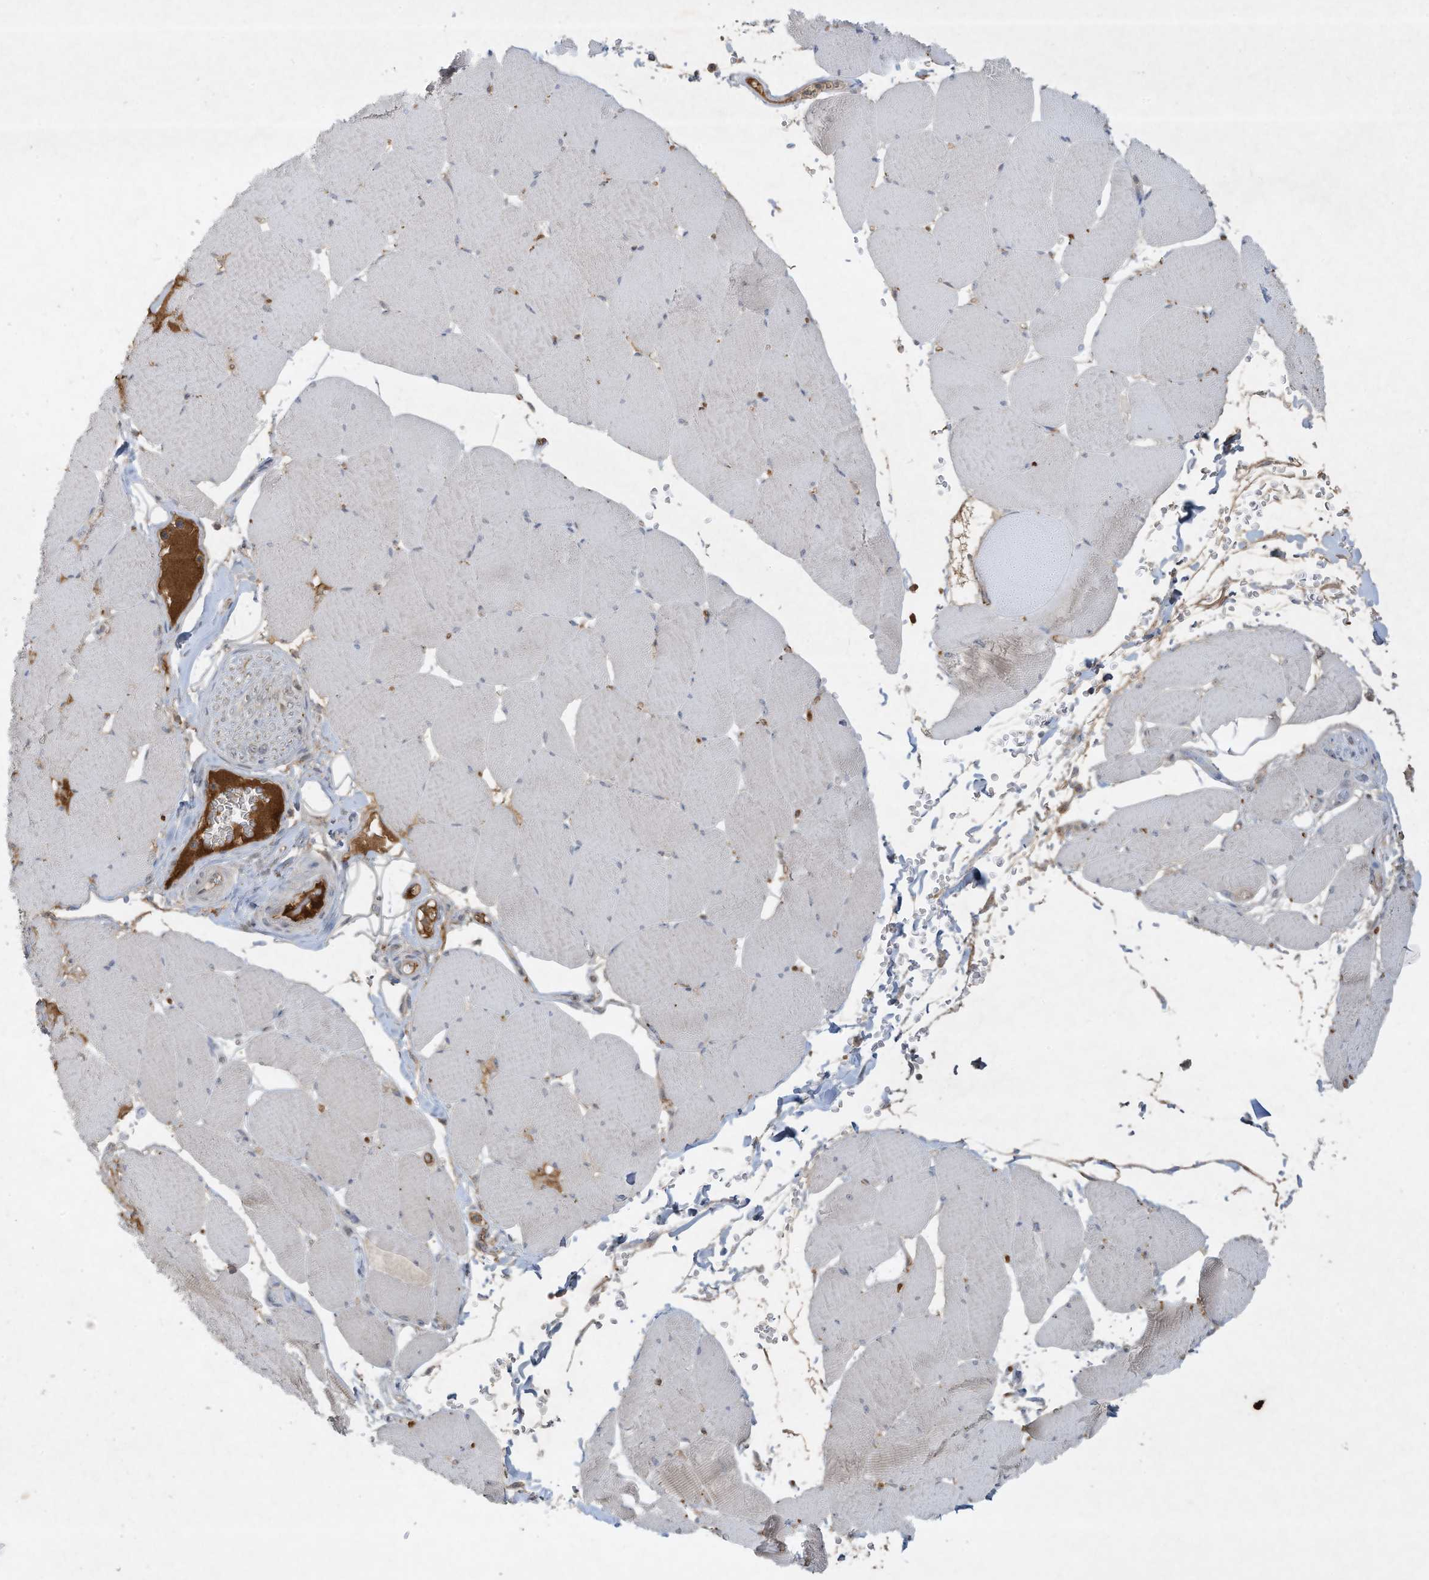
{"staining": {"intensity": "negative", "quantity": "none", "location": "none"}, "tissue": "skeletal muscle", "cell_type": "Myocytes", "image_type": "normal", "snomed": [{"axis": "morphology", "description": "Normal tissue, NOS"}, {"axis": "topography", "description": "Skeletal muscle"}, {"axis": "topography", "description": "Head-Neck"}], "caption": "Immunohistochemical staining of unremarkable human skeletal muscle demonstrates no significant positivity in myocytes. The staining is performed using DAB (3,3'-diaminobenzidine) brown chromogen with nuclei counter-stained in using hematoxylin.", "gene": "FETUB", "patient": {"sex": "male", "age": 66}}